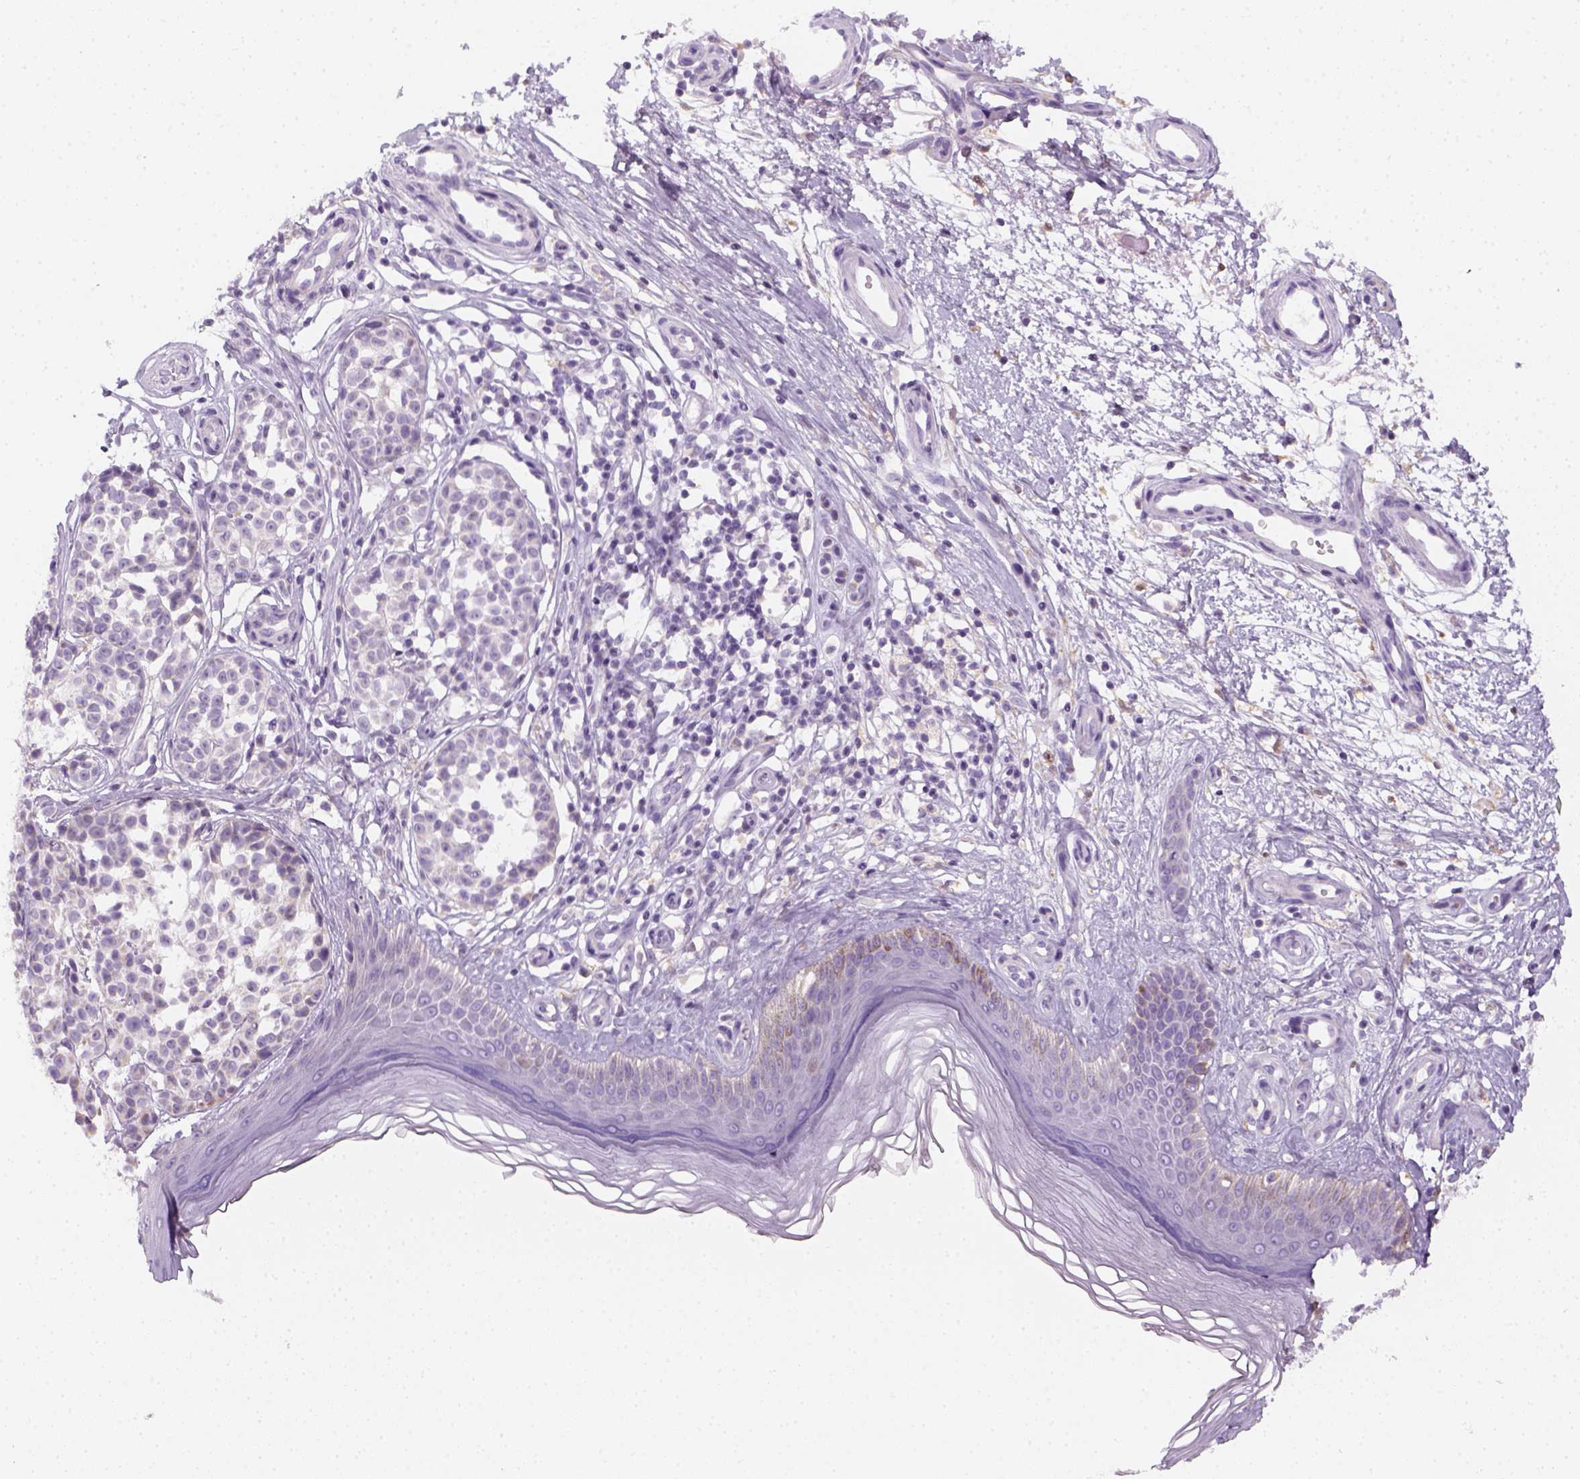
{"staining": {"intensity": "negative", "quantity": "none", "location": "none"}, "tissue": "melanoma", "cell_type": "Tumor cells", "image_type": "cancer", "snomed": [{"axis": "morphology", "description": "Malignant melanoma, NOS"}, {"axis": "topography", "description": "Skin"}], "caption": "A high-resolution histopathology image shows immunohistochemistry (IHC) staining of malignant melanoma, which displays no significant staining in tumor cells.", "gene": "AWAT2", "patient": {"sex": "female", "age": 90}}